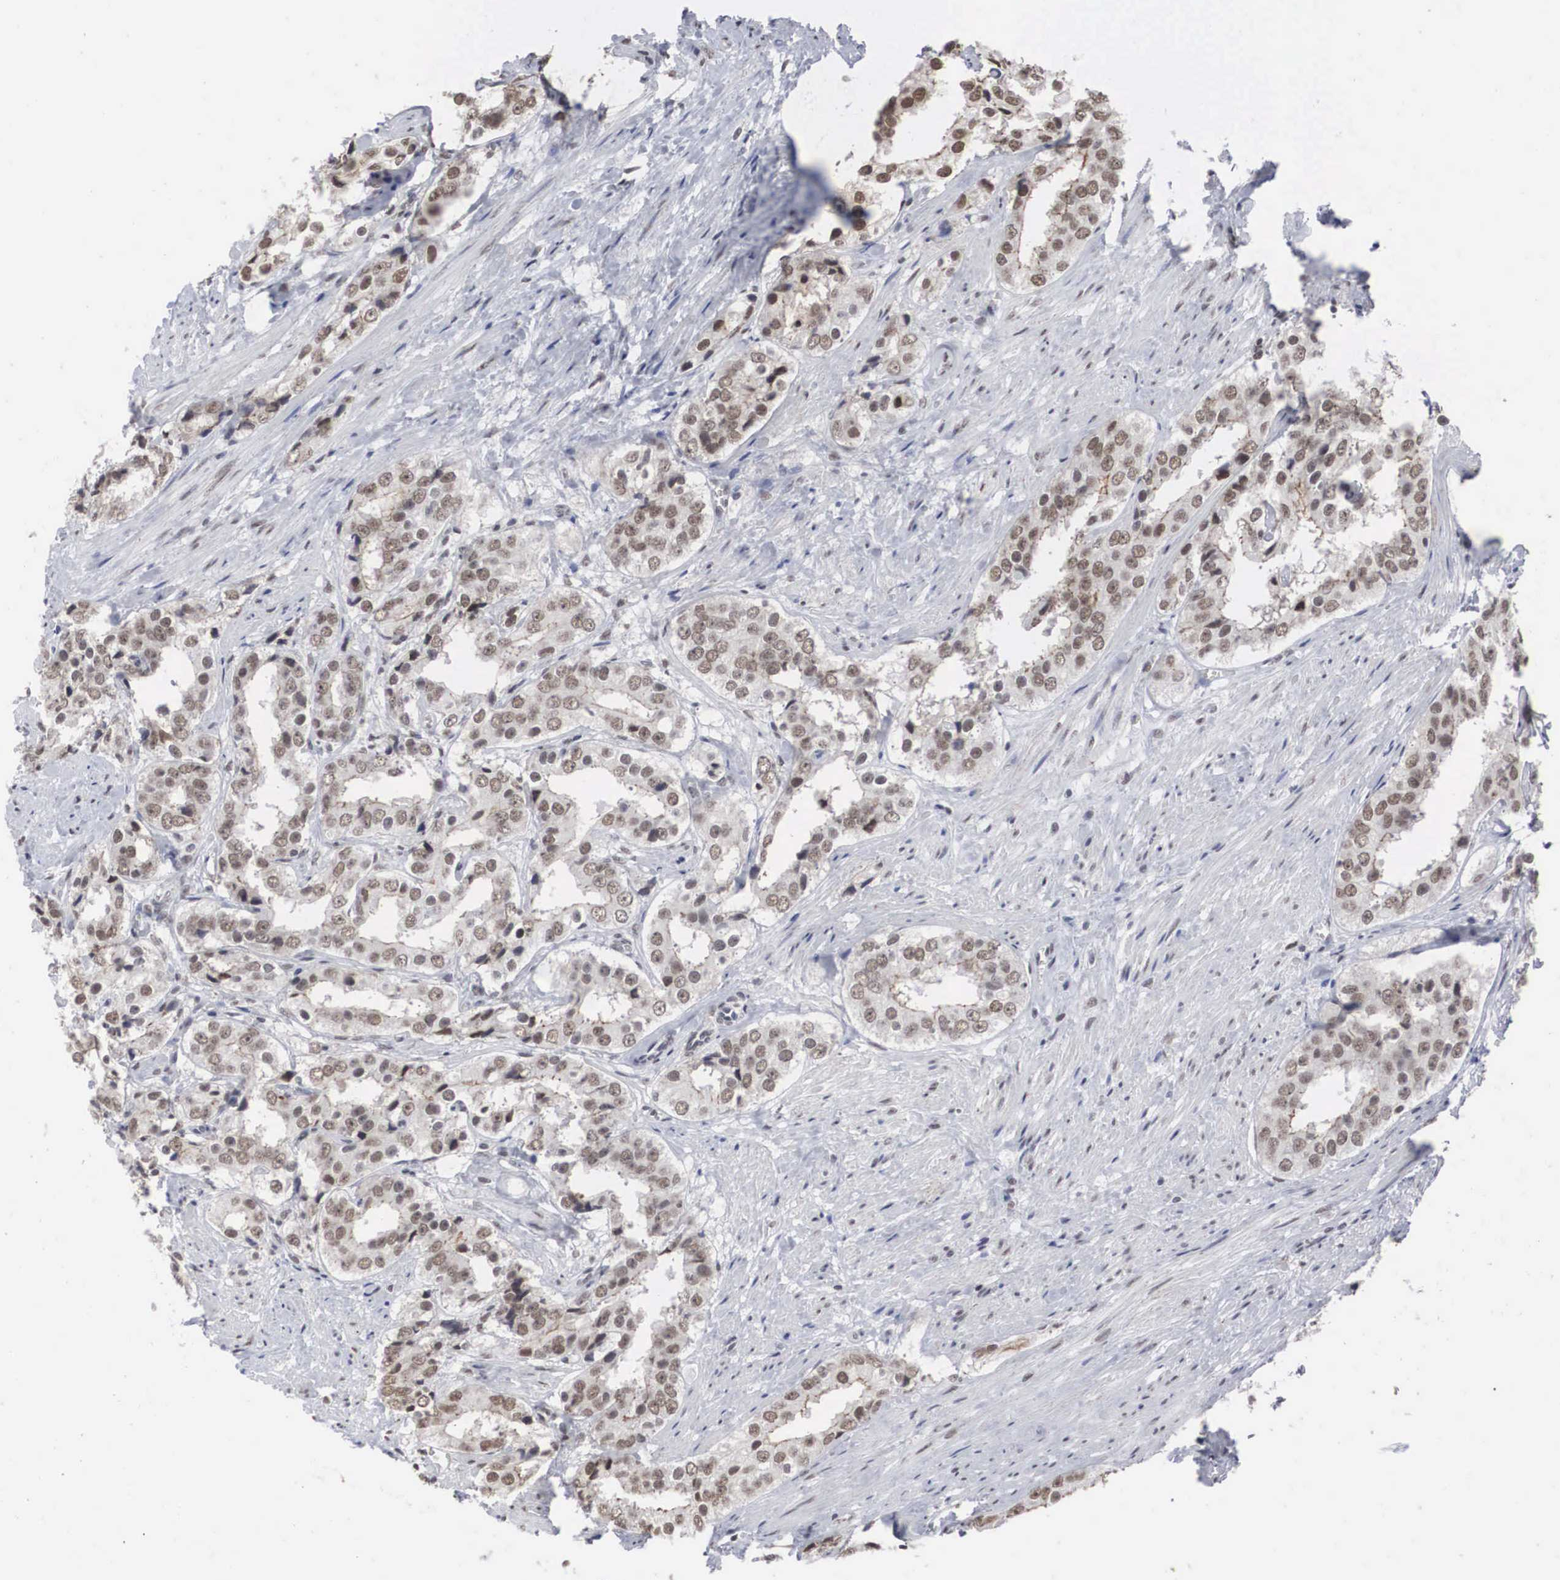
{"staining": {"intensity": "moderate", "quantity": "25%-75%", "location": "nuclear"}, "tissue": "prostate cancer", "cell_type": "Tumor cells", "image_type": "cancer", "snomed": [{"axis": "morphology", "description": "Adenocarcinoma, Medium grade"}, {"axis": "topography", "description": "Prostate"}], "caption": "Approximately 25%-75% of tumor cells in prostate cancer (adenocarcinoma (medium-grade)) demonstrate moderate nuclear protein expression as visualized by brown immunohistochemical staining.", "gene": "AUTS2", "patient": {"sex": "male", "age": 73}}